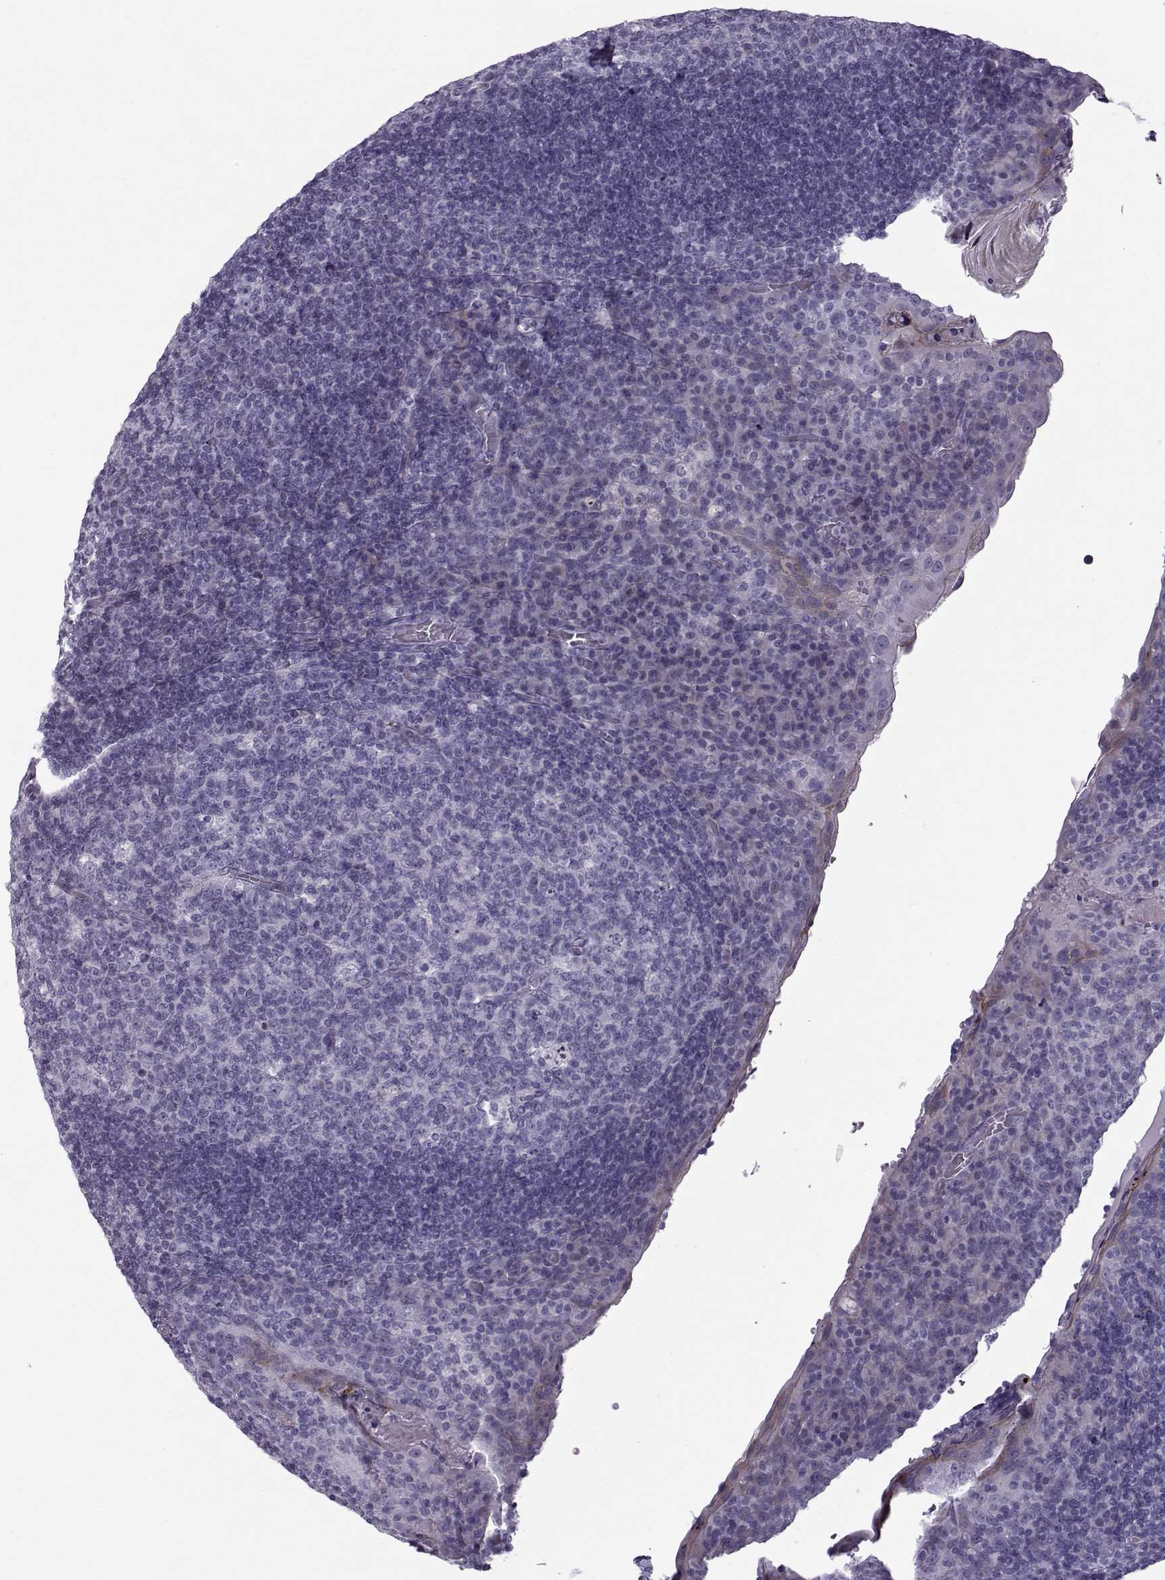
{"staining": {"intensity": "negative", "quantity": "none", "location": "none"}, "tissue": "tonsil", "cell_type": "Germinal center cells", "image_type": "normal", "snomed": [{"axis": "morphology", "description": "Normal tissue, NOS"}, {"axis": "topography", "description": "Tonsil"}], "caption": "IHC histopathology image of benign tonsil stained for a protein (brown), which reveals no expression in germinal center cells.", "gene": "DMRT3", "patient": {"sex": "male", "age": 17}}